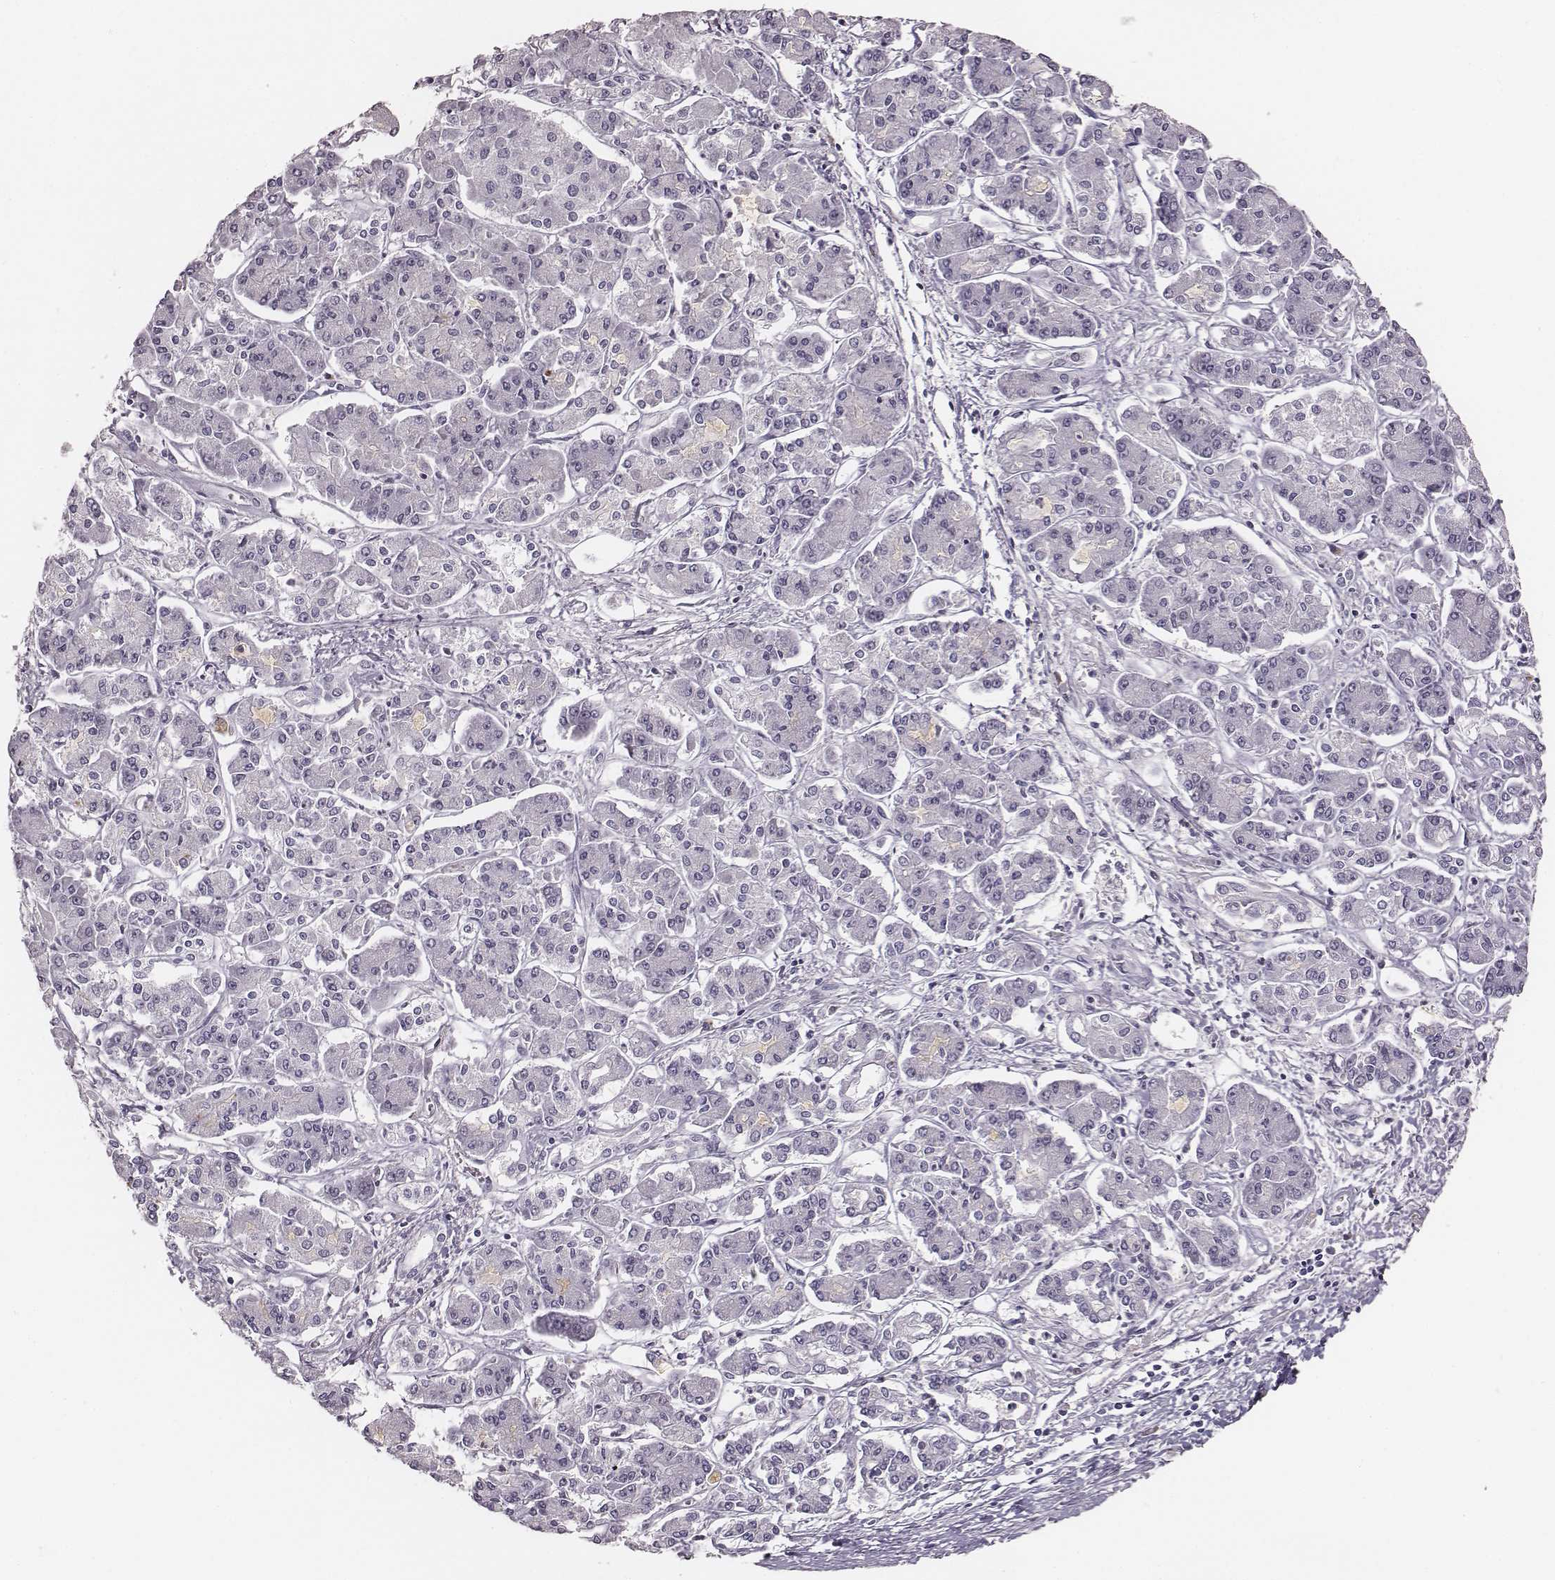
{"staining": {"intensity": "negative", "quantity": "none", "location": "none"}, "tissue": "pancreatic cancer", "cell_type": "Tumor cells", "image_type": "cancer", "snomed": [{"axis": "morphology", "description": "Adenocarcinoma, NOS"}, {"axis": "topography", "description": "Pancreas"}], "caption": "A photomicrograph of human pancreatic cancer is negative for staining in tumor cells.", "gene": "PBK", "patient": {"sex": "male", "age": 85}}